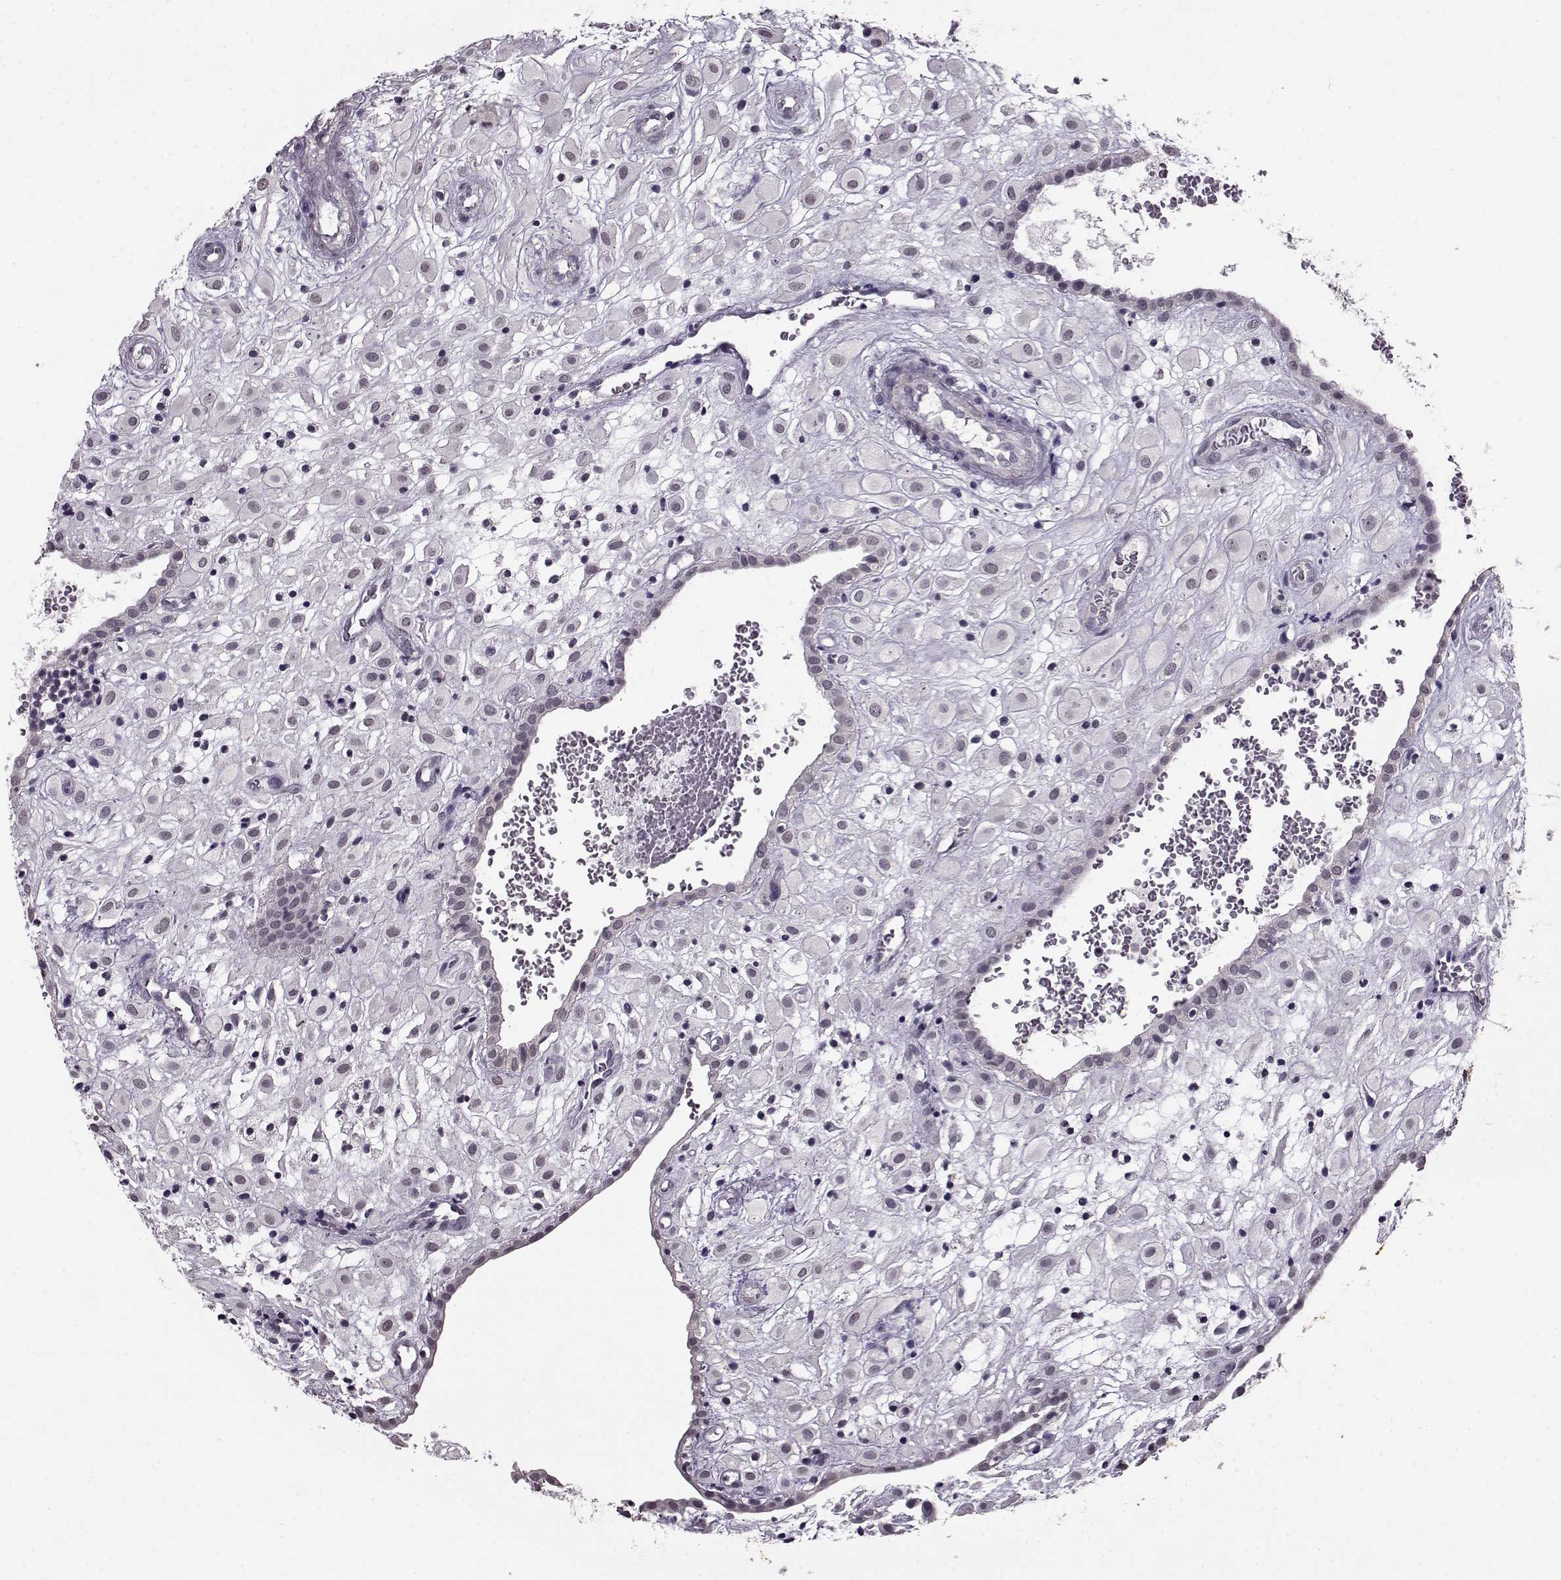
{"staining": {"intensity": "negative", "quantity": "none", "location": "none"}, "tissue": "placenta", "cell_type": "Decidual cells", "image_type": "normal", "snomed": [{"axis": "morphology", "description": "Normal tissue, NOS"}, {"axis": "topography", "description": "Placenta"}], "caption": "The image demonstrates no staining of decidual cells in normal placenta. Nuclei are stained in blue.", "gene": "RP1L1", "patient": {"sex": "female", "age": 24}}